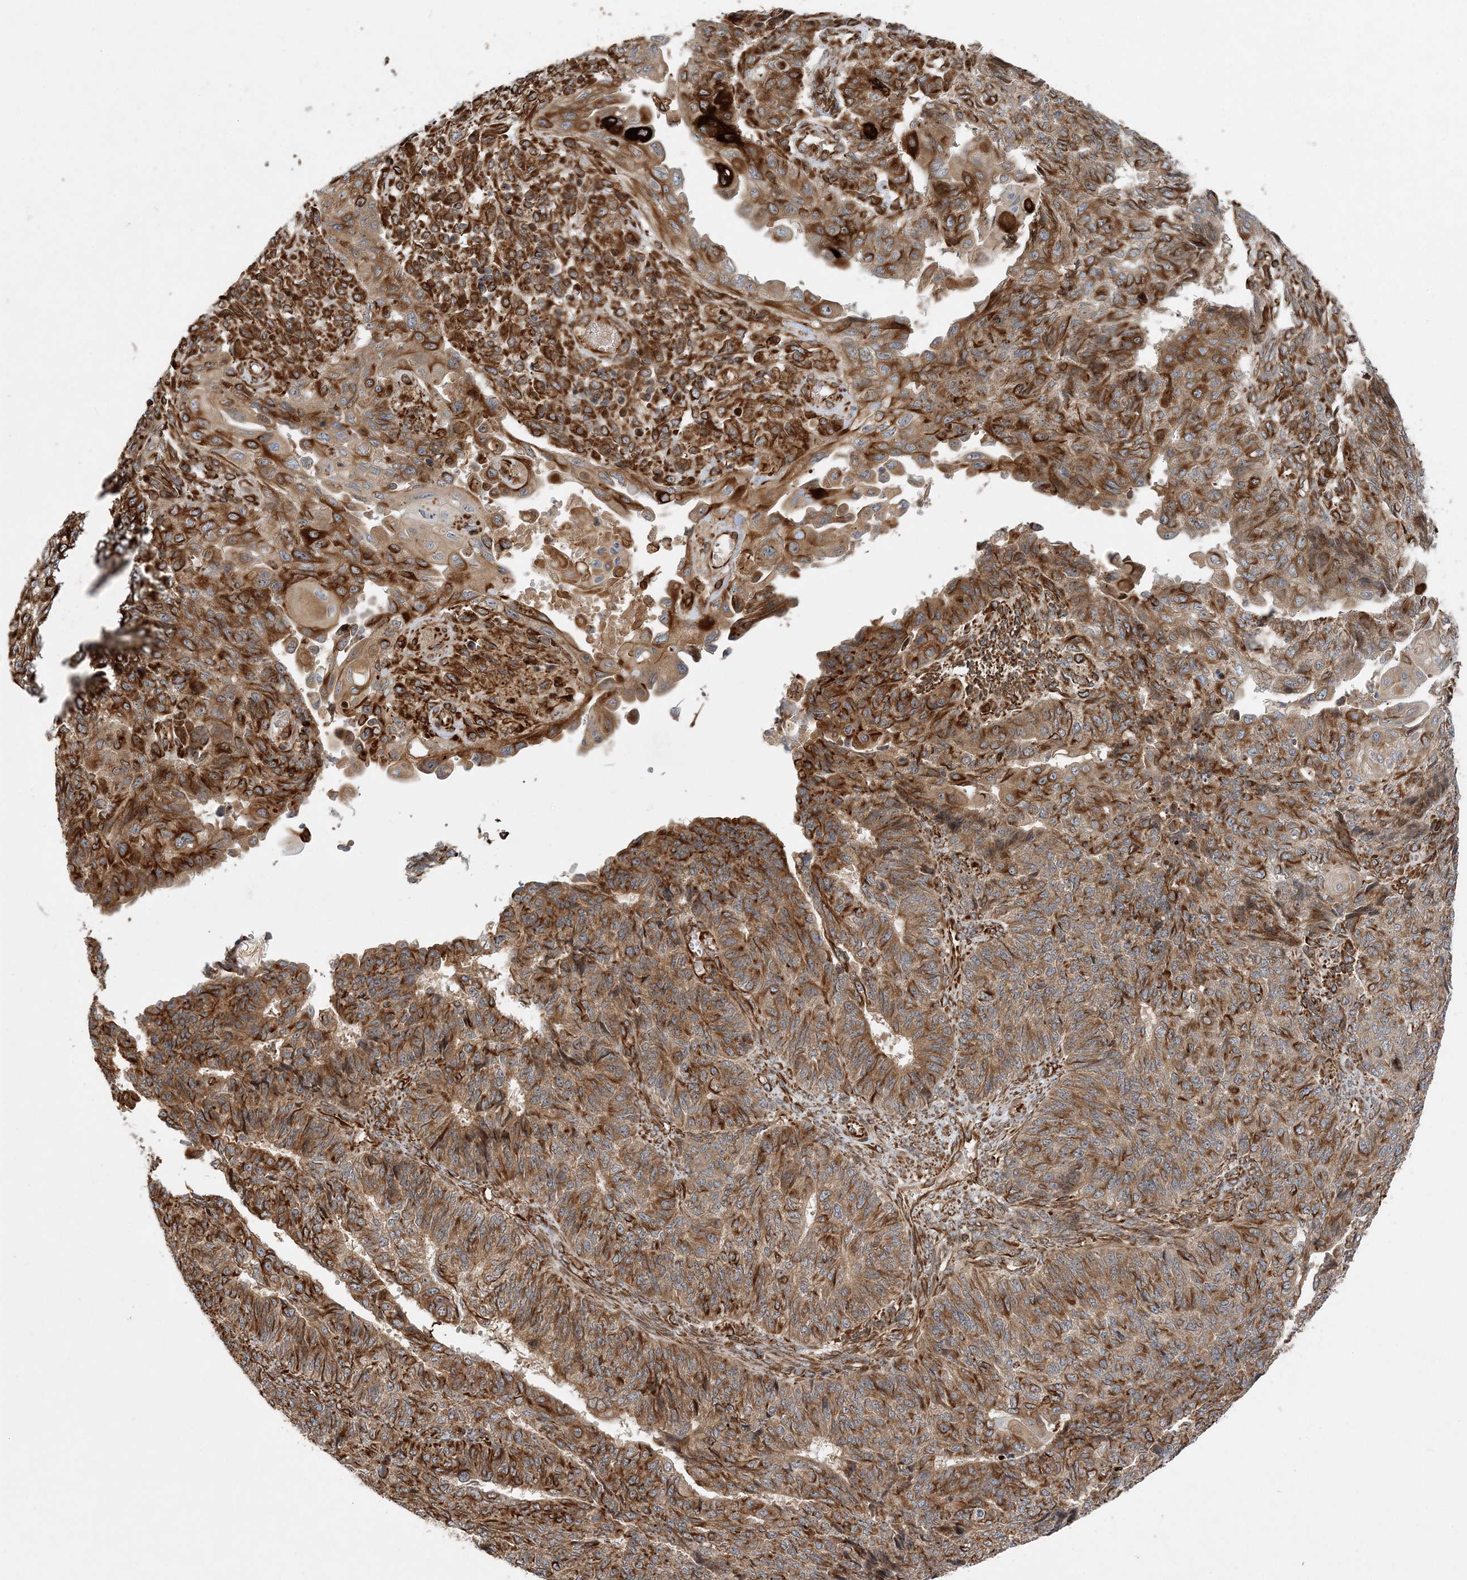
{"staining": {"intensity": "strong", "quantity": ">75%", "location": "cytoplasmic/membranous"}, "tissue": "endometrial cancer", "cell_type": "Tumor cells", "image_type": "cancer", "snomed": [{"axis": "morphology", "description": "Adenocarcinoma, NOS"}, {"axis": "topography", "description": "Endometrium"}], "caption": "Tumor cells show strong cytoplasmic/membranous positivity in about >75% of cells in endometrial cancer (adenocarcinoma). (Brightfield microscopy of DAB IHC at high magnification).", "gene": "FAM114A2", "patient": {"sex": "female", "age": 32}}